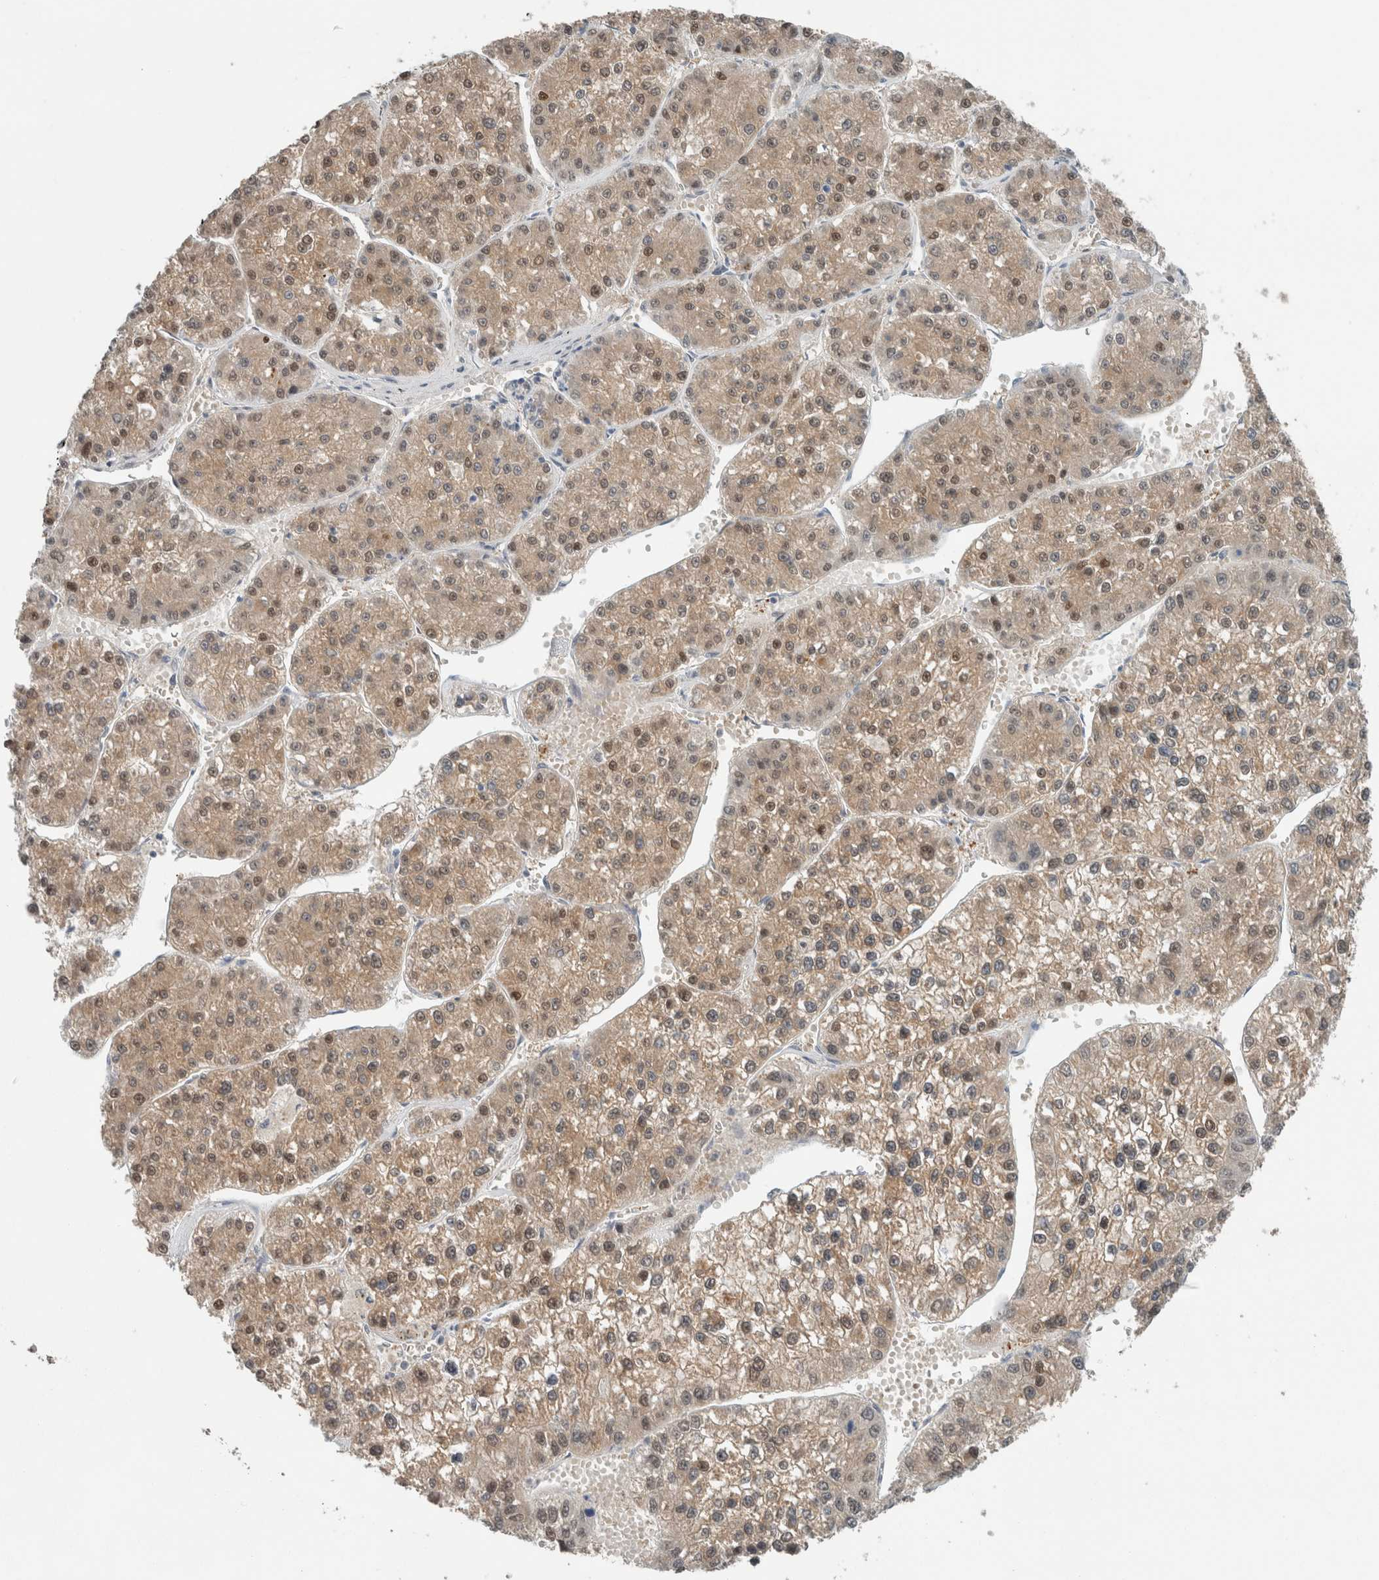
{"staining": {"intensity": "moderate", "quantity": ">75%", "location": "cytoplasmic/membranous,nuclear"}, "tissue": "liver cancer", "cell_type": "Tumor cells", "image_type": "cancer", "snomed": [{"axis": "morphology", "description": "Carcinoma, Hepatocellular, NOS"}, {"axis": "topography", "description": "Liver"}], "caption": "Brown immunohistochemical staining in liver hepatocellular carcinoma displays moderate cytoplasmic/membranous and nuclear positivity in about >75% of tumor cells.", "gene": "CRAT", "patient": {"sex": "female", "age": 73}}